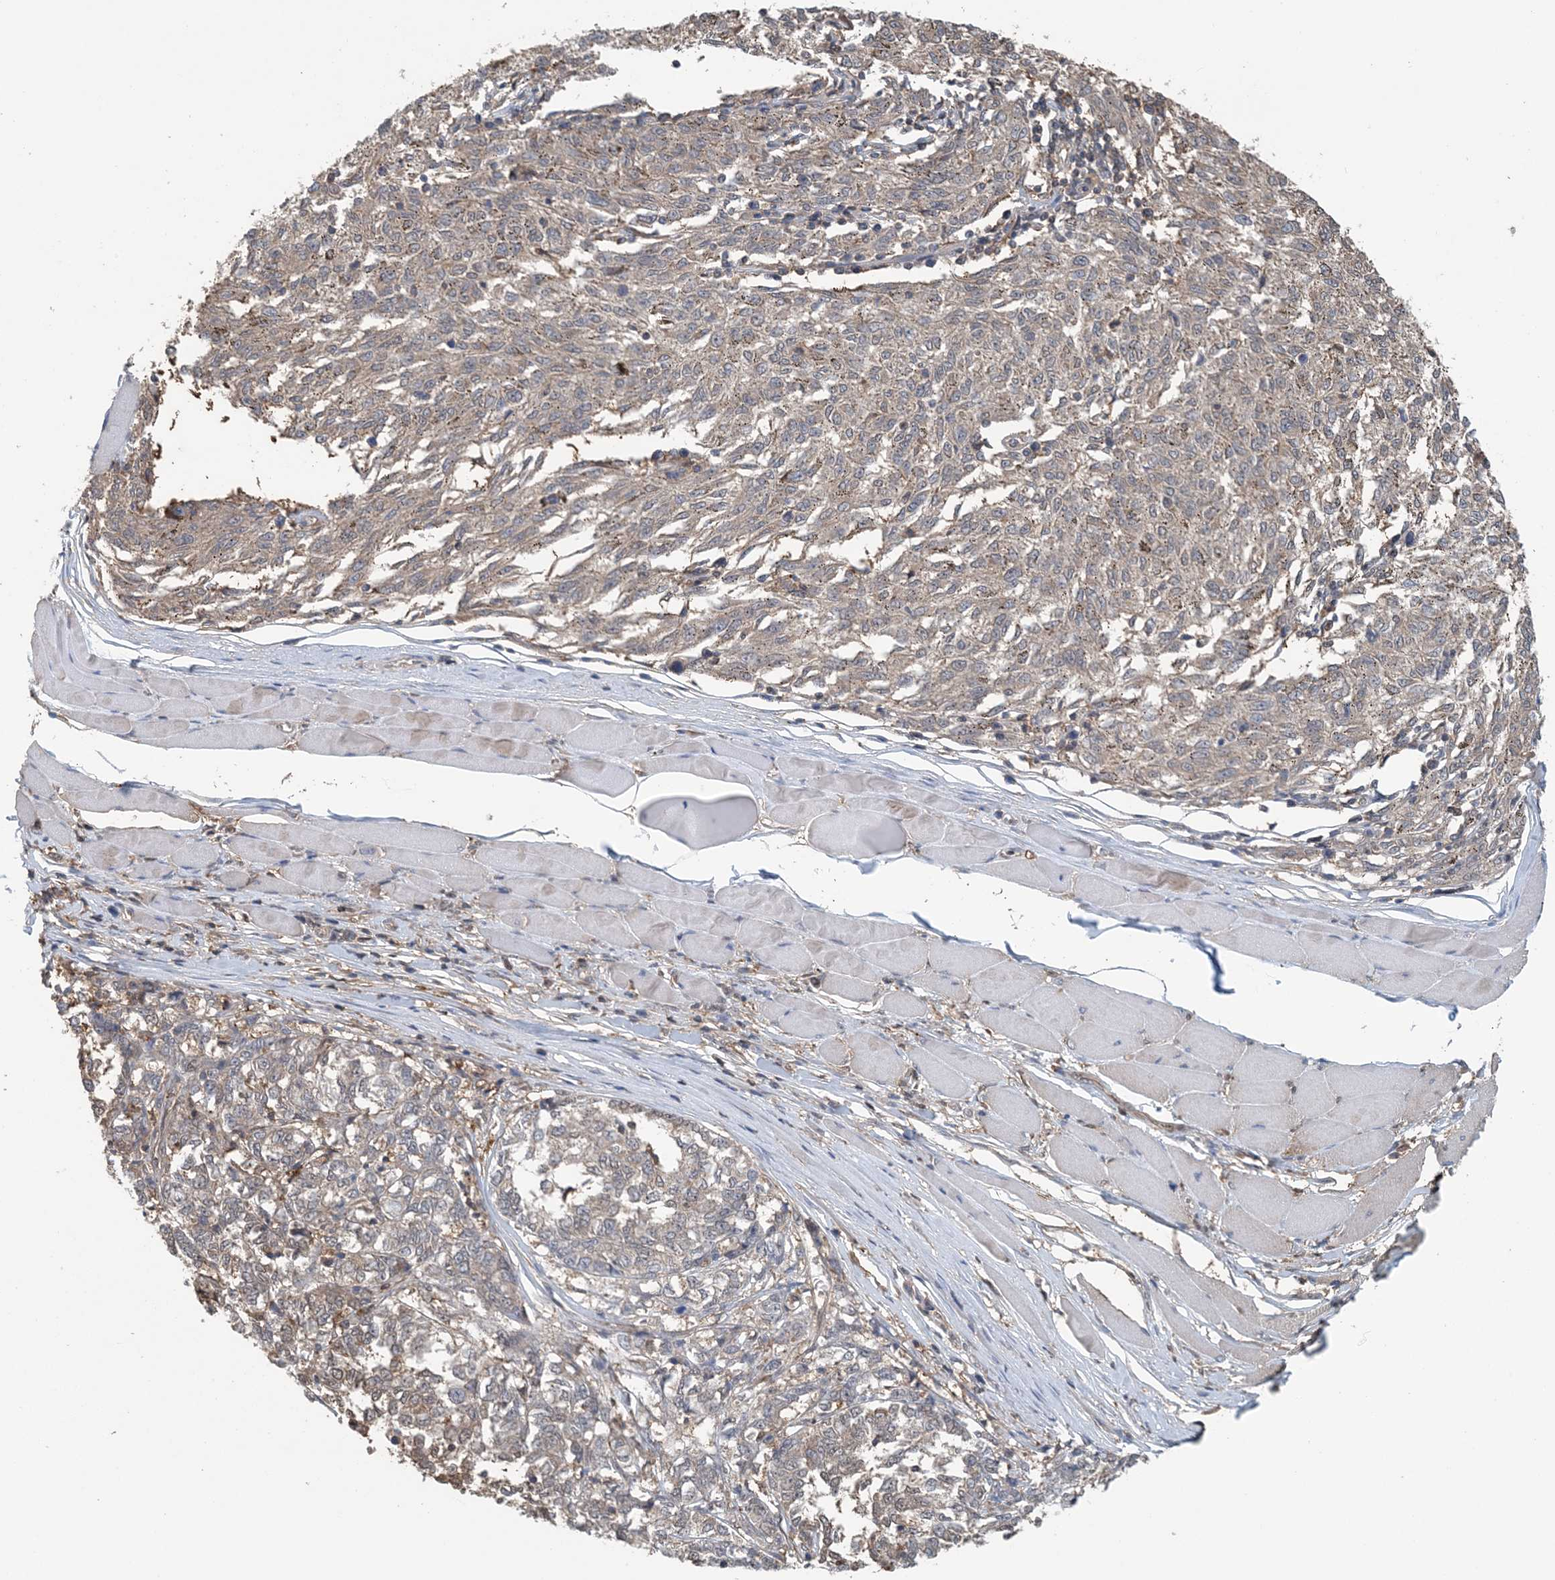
{"staining": {"intensity": "weak", "quantity": "25%-75%", "location": "cytoplasmic/membranous,nuclear"}, "tissue": "melanoma", "cell_type": "Tumor cells", "image_type": "cancer", "snomed": [{"axis": "morphology", "description": "Malignant melanoma, NOS"}, {"axis": "topography", "description": "Skin"}], "caption": "Immunohistochemical staining of malignant melanoma exhibits low levels of weak cytoplasmic/membranous and nuclear protein positivity in about 25%-75% of tumor cells. (DAB IHC with brightfield microscopy, high magnification).", "gene": "HIKESHI", "patient": {"sex": "female", "age": 72}}